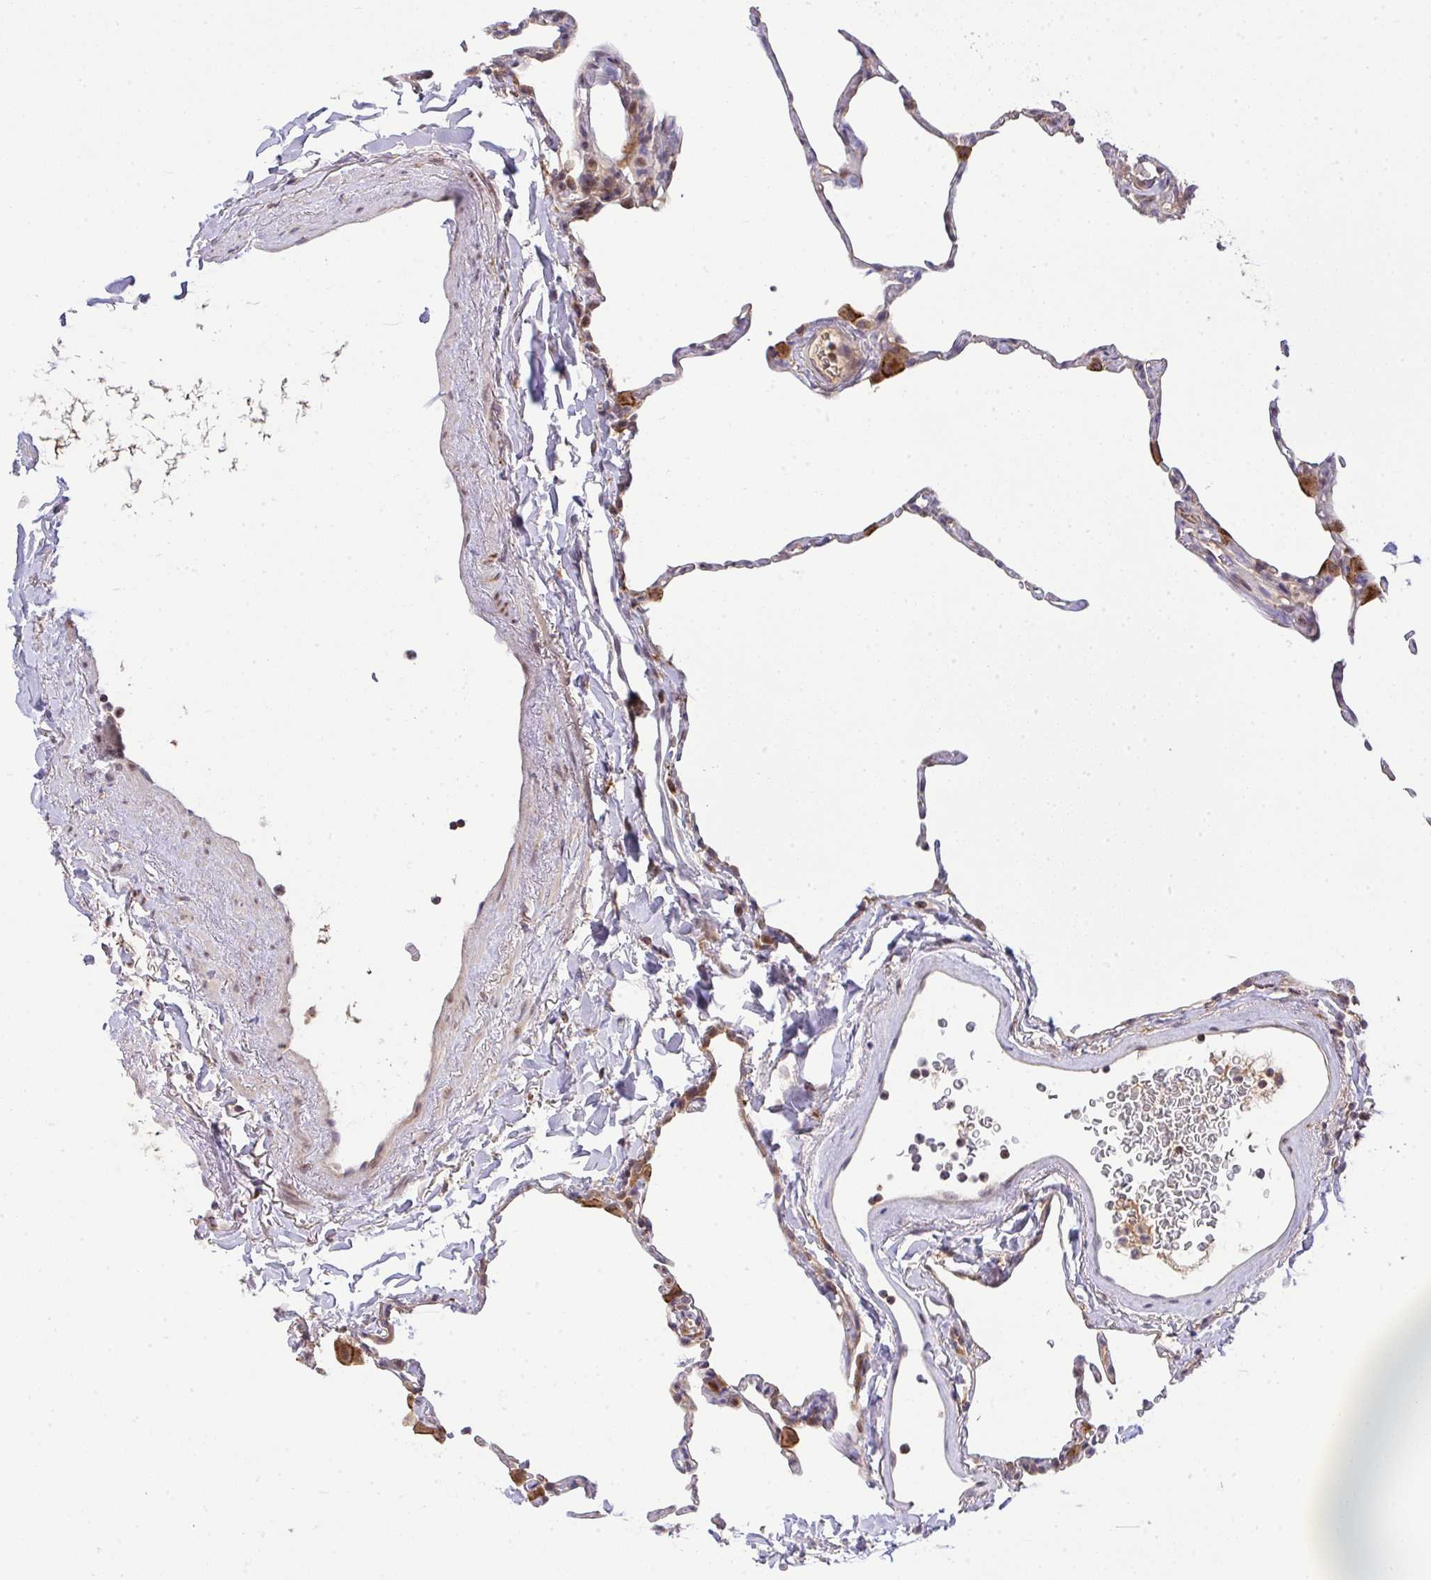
{"staining": {"intensity": "moderate", "quantity": "<25%", "location": "cytoplasmic/membranous"}, "tissue": "lung", "cell_type": "Alveolar cells", "image_type": "normal", "snomed": [{"axis": "morphology", "description": "Normal tissue, NOS"}, {"axis": "topography", "description": "Lung"}], "caption": "The image reveals immunohistochemical staining of normal lung. There is moderate cytoplasmic/membranous expression is appreciated in about <25% of alveolar cells.", "gene": "SLC9A6", "patient": {"sex": "male", "age": 65}}